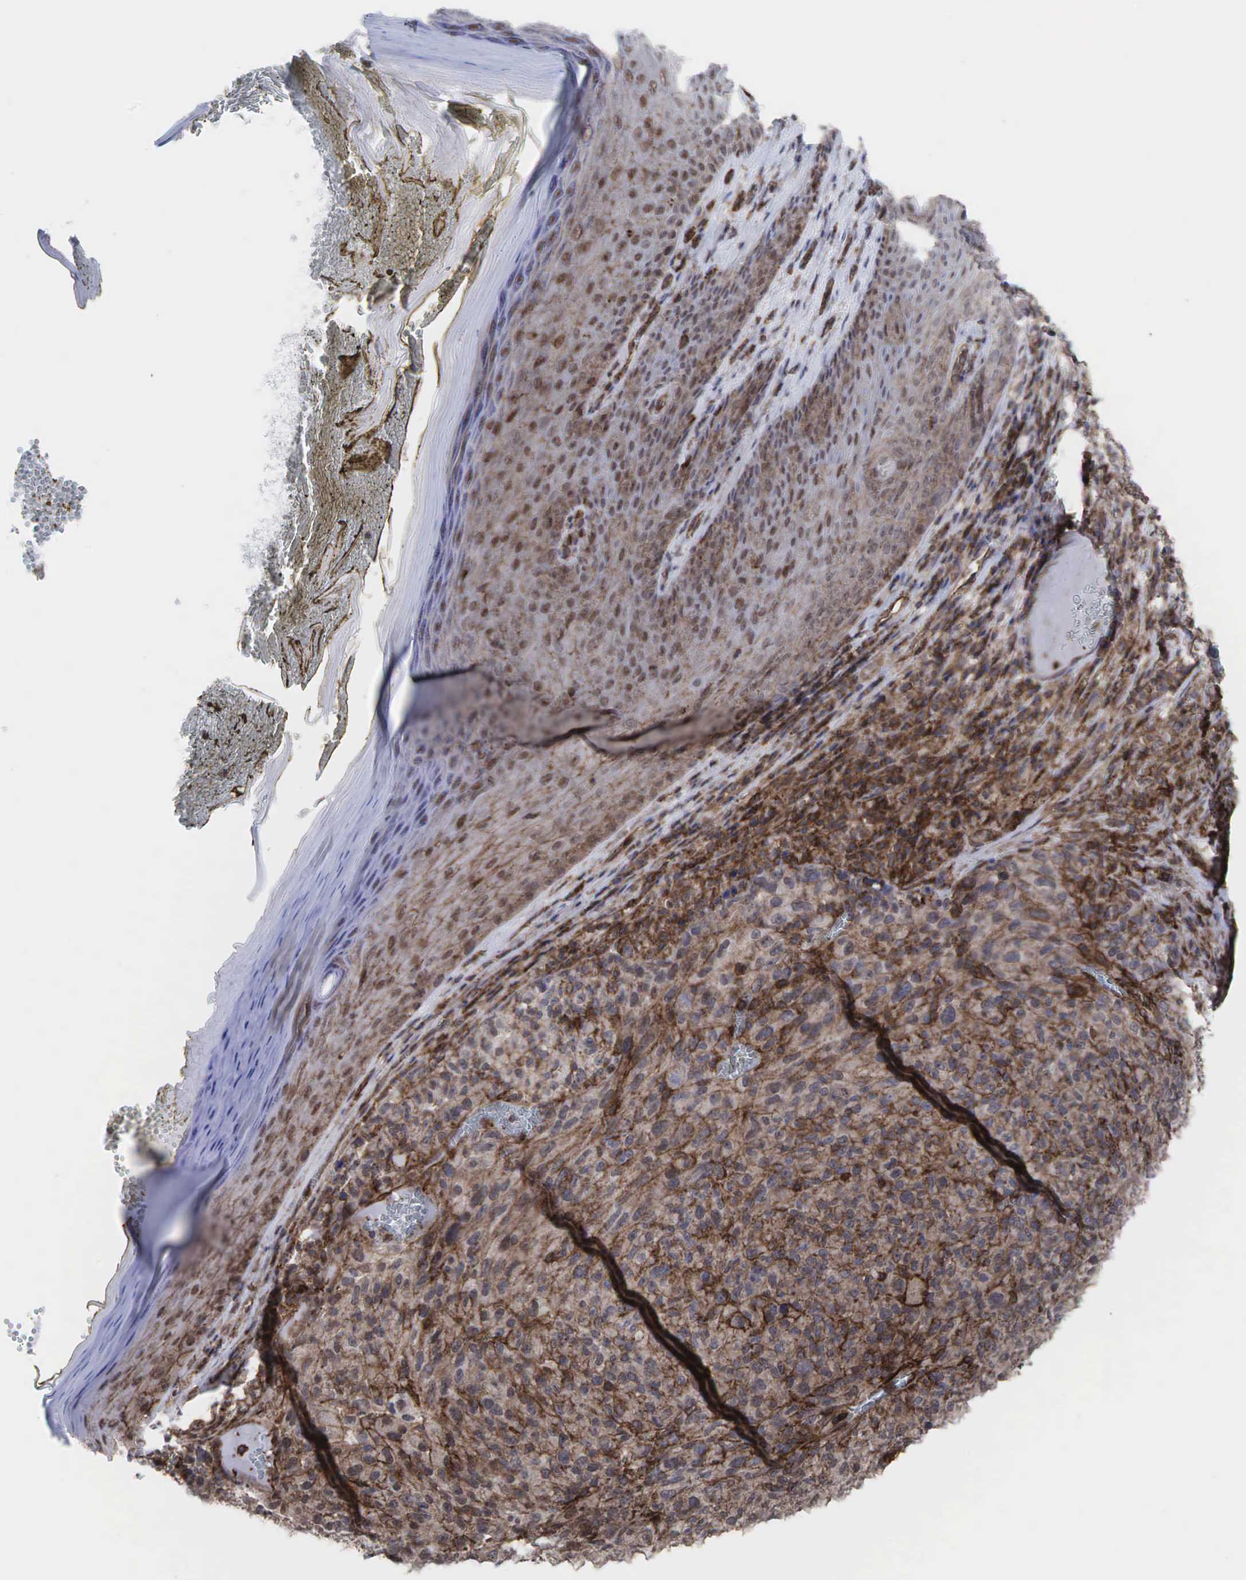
{"staining": {"intensity": "moderate", "quantity": ">75%", "location": "cytoplasmic/membranous"}, "tissue": "melanoma", "cell_type": "Tumor cells", "image_type": "cancer", "snomed": [{"axis": "morphology", "description": "Malignant melanoma, NOS"}, {"axis": "topography", "description": "Skin"}], "caption": "Tumor cells show medium levels of moderate cytoplasmic/membranous expression in approximately >75% of cells in melanoma.", "gene": "GPRASP1", "patient": {"sex": "male", "age": 76}}